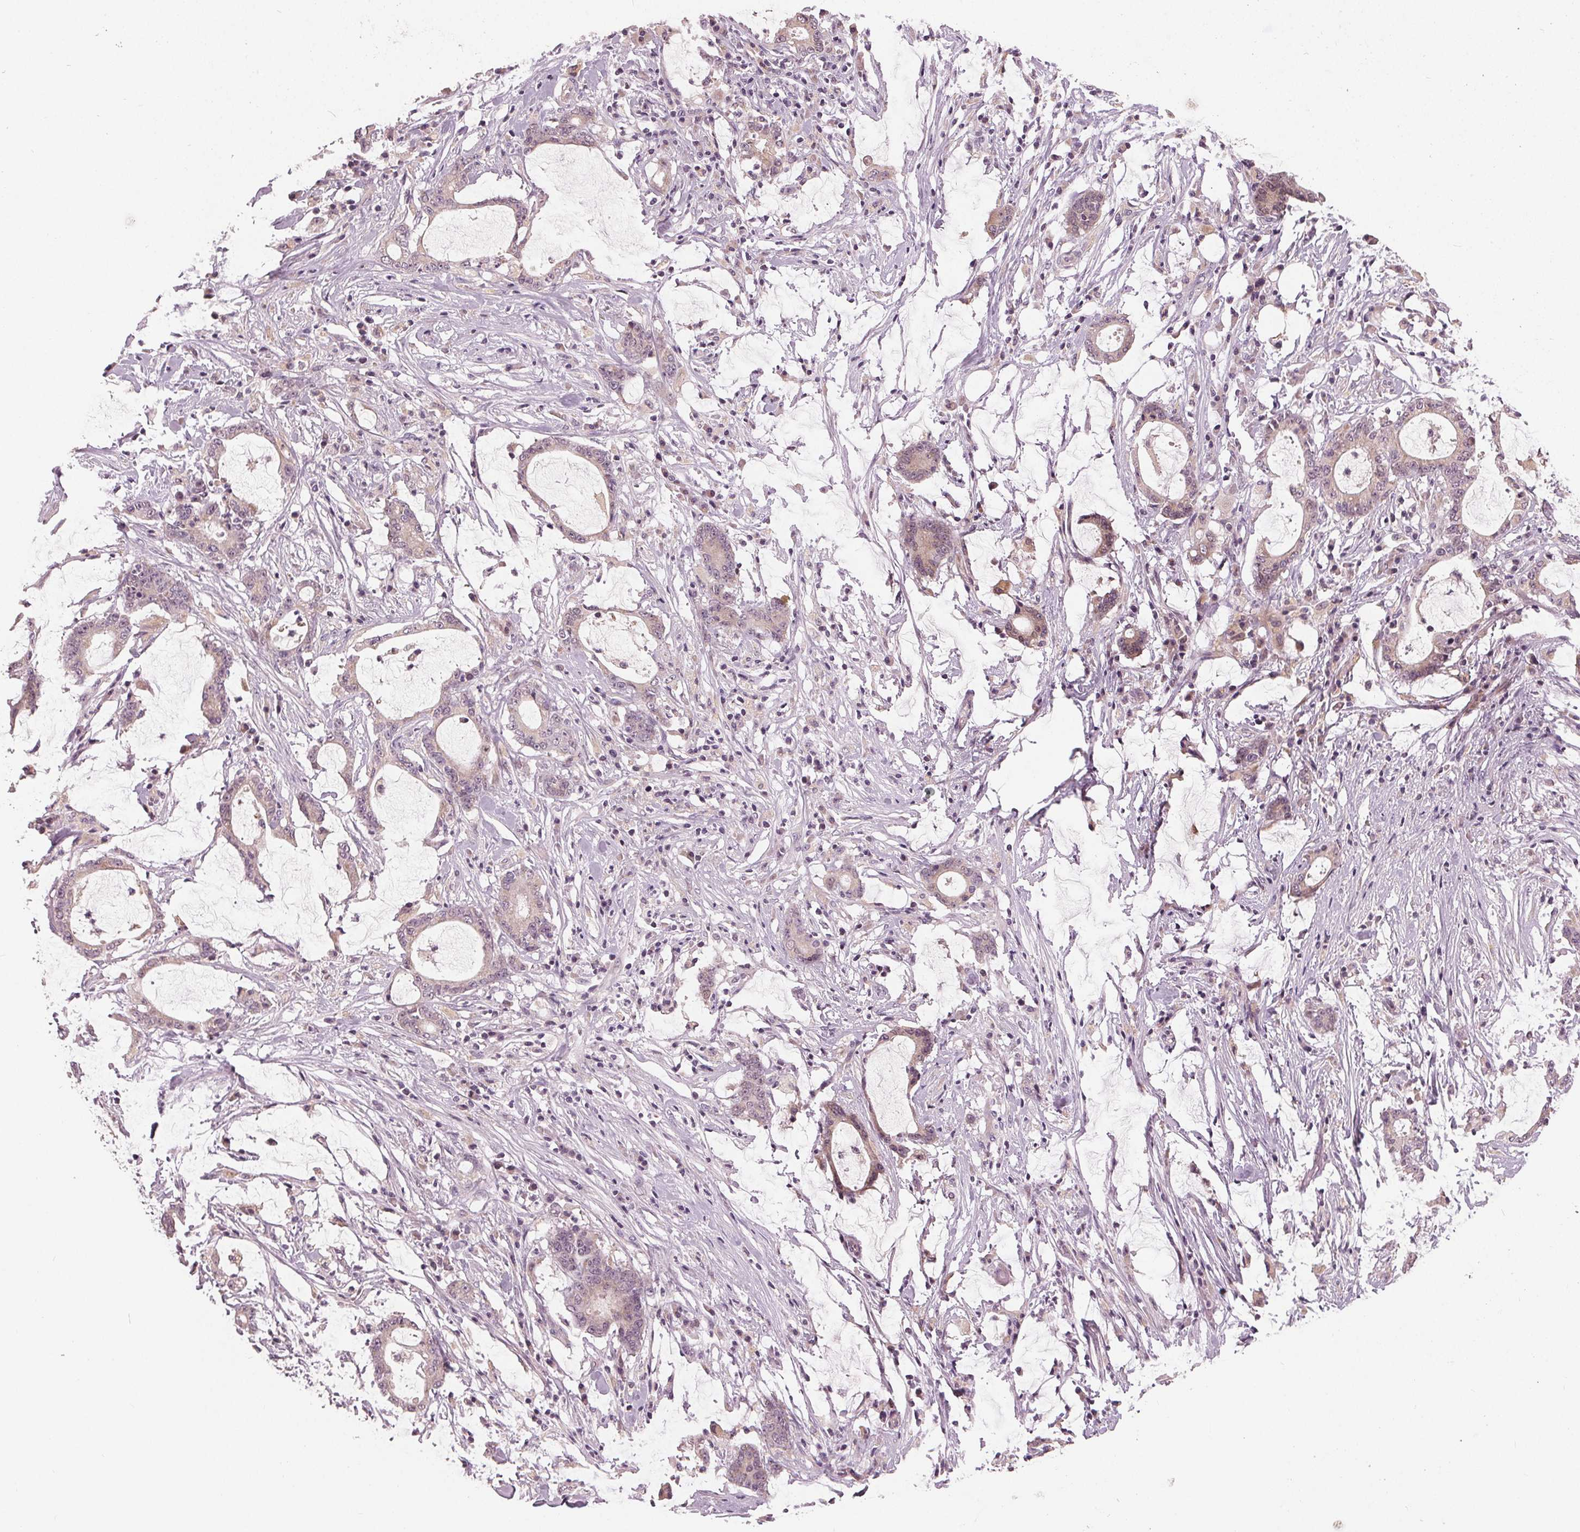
{"staining": {"intensity": "weak", "quantity": "<25%", "location": "cytoplasmic/membranous"}, "tissue": "stomach cancer", "cell_type": "Tumor cells", "image_type": "cancer", "snomed": [{"axis": "morphology", "description": "Adenocarcinoma, NOS"}, {"axis": "topography", "description": "Stomach, upper"}], "caption": "Stomach adenocarcinoma stained for a protein using immunohistochemistry shows no positivity tumor cells.", "gene": "ZNF605", "patient": {"sex": "male", "age": 68}}